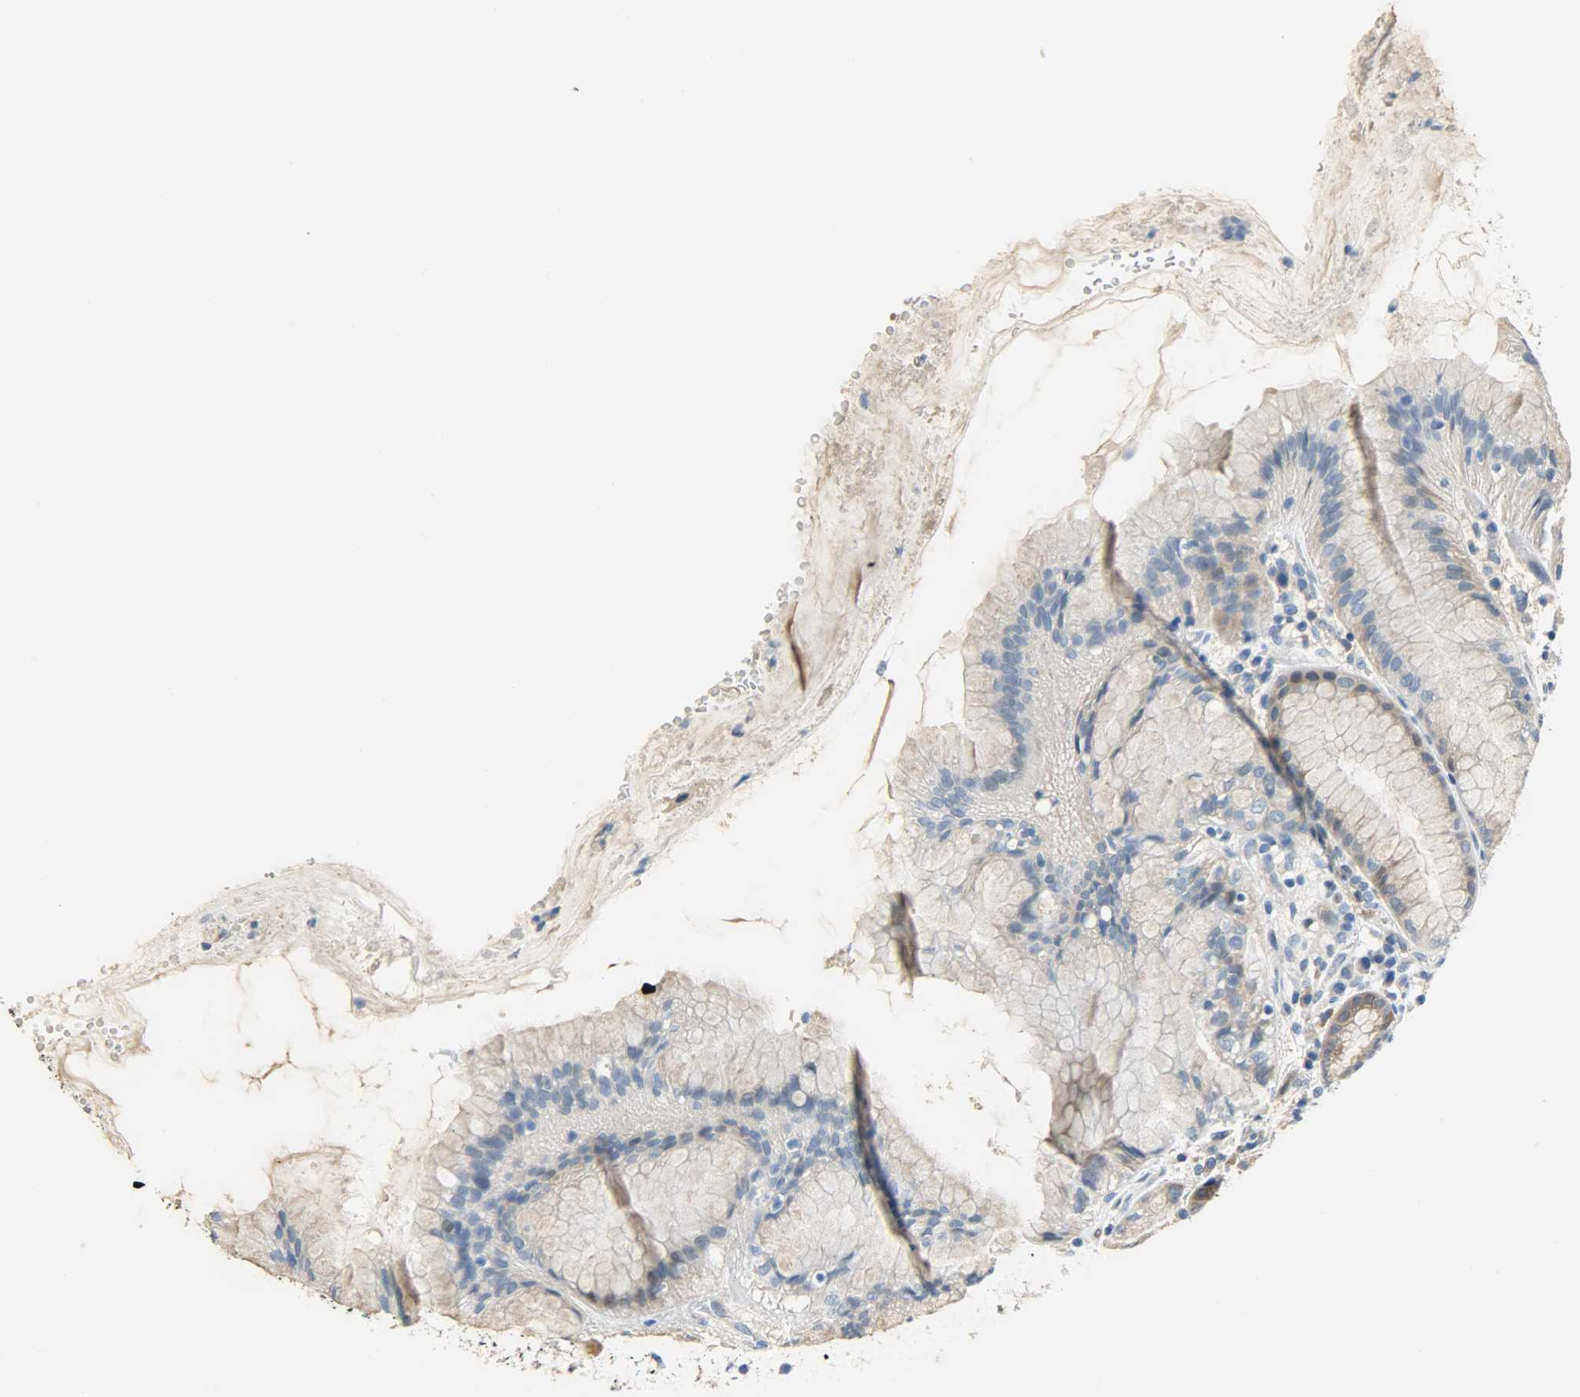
{"staining": {"intensity": "weak", "quantity": "25%-75%", "location": "cytoplasmic/membranous"}, "tissue": "stomach", "cell_type": "Glandular cells", "image_type": "normal", "snomed": [{"axis": "morphology", "description": "Normal tissue, NOS"}, {"axis": "topography", "description": "Stomach"}, {"axis": "topography", "description": "Stomach, lower"}], "caption": "Glandular cells reveal weak cytoplasmic/membranous positivity in about 25%-75% of cells in unremarkable stomach.", "gene": "EIF4EBP1", "patient": {"sex": "female", "age": 75}}